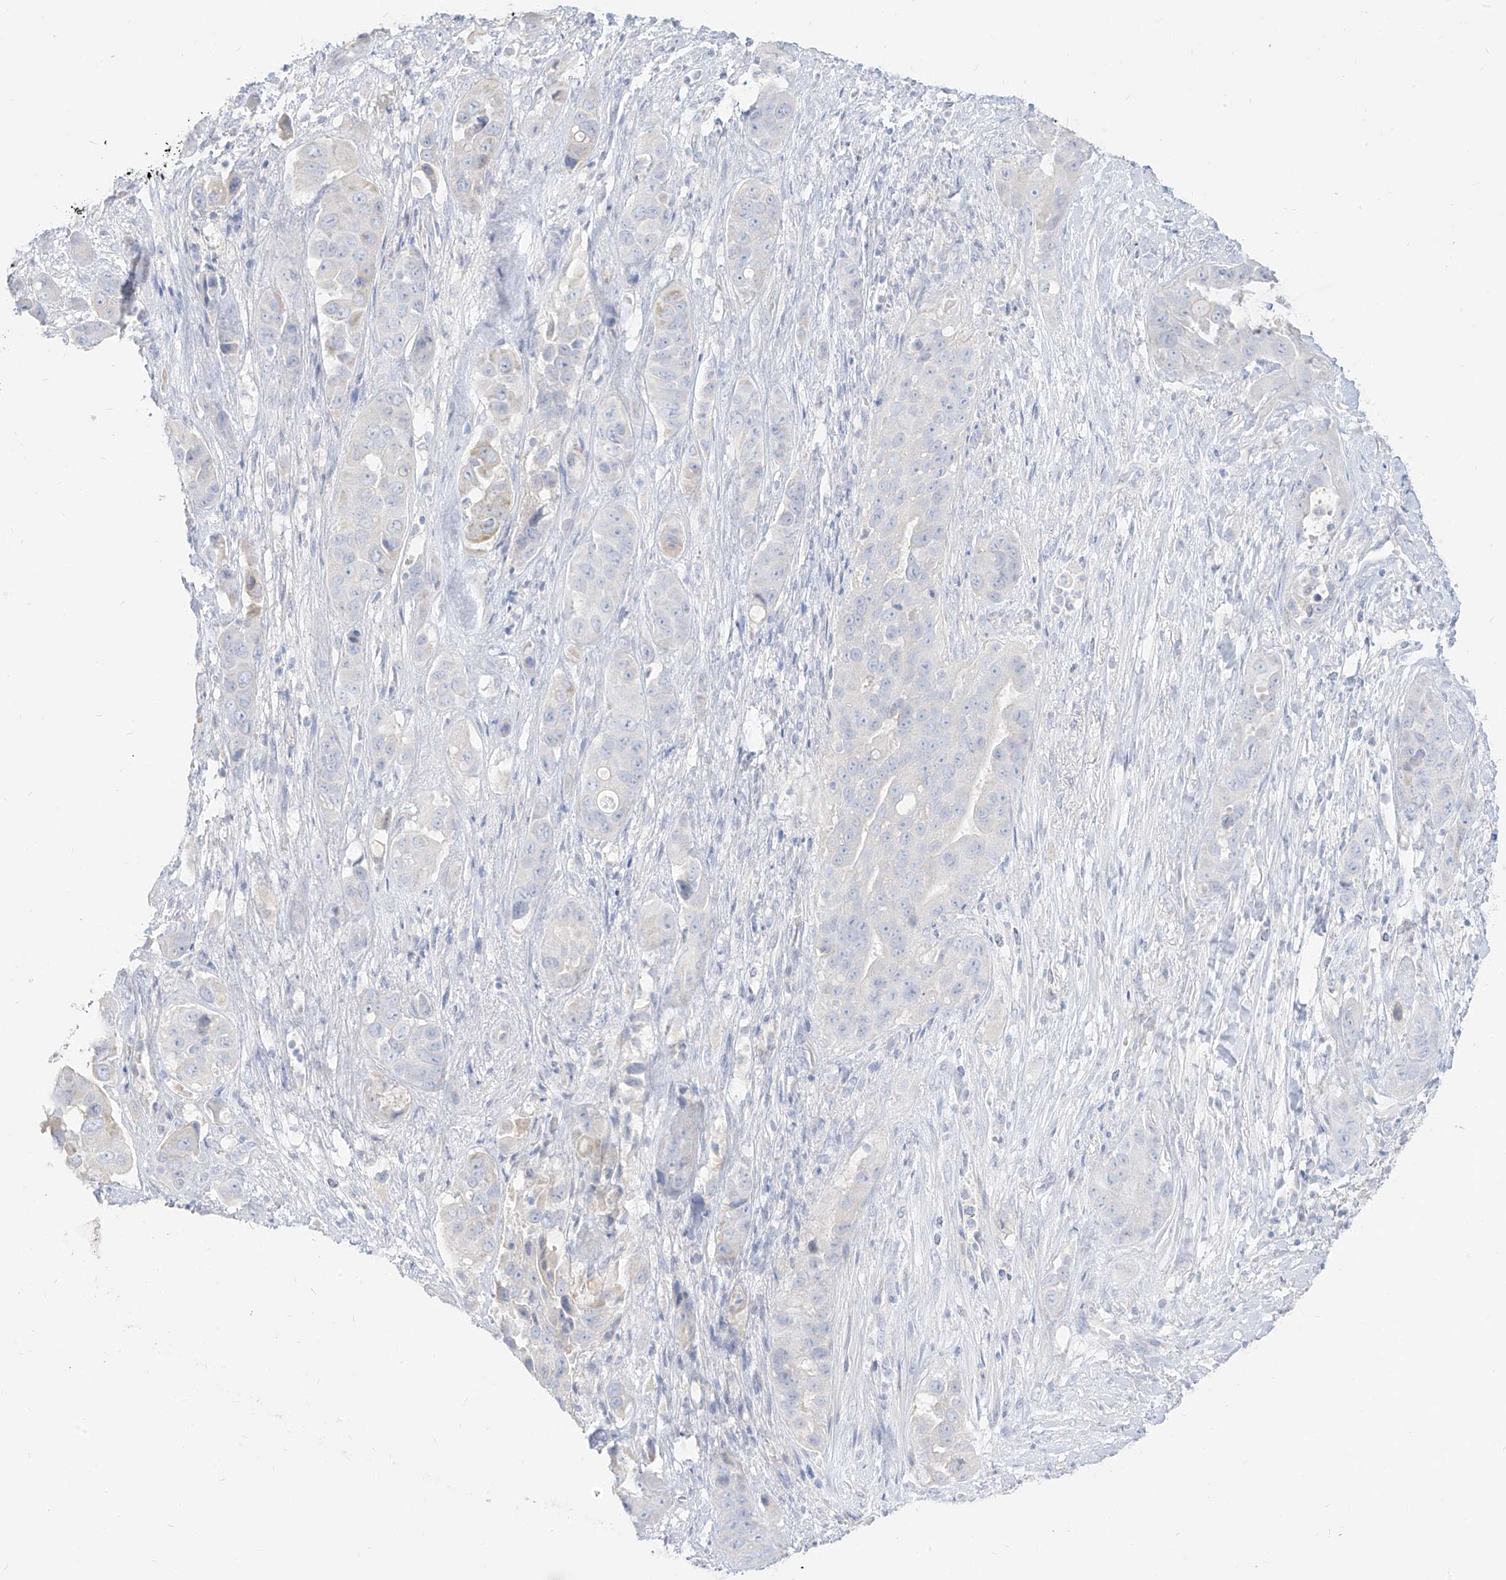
{"staining": {"intensity": "negative", "quantity": "none", "location": "none"}, "tissue": "liver cancer", "cell_type": "Tumor cells", "image_type": "cancer", "snomed": [{"axis": "morphology", "description": "Cholangiocarcinoma"}, {"axis": "topography", "description": "Liver"}], "caption": "Tumor cells are negative for brown protein staining in cholangiocarcinoma (liver).", "gene": "ARHGEF40", "patient": {"sex": "female", "age": 52}}